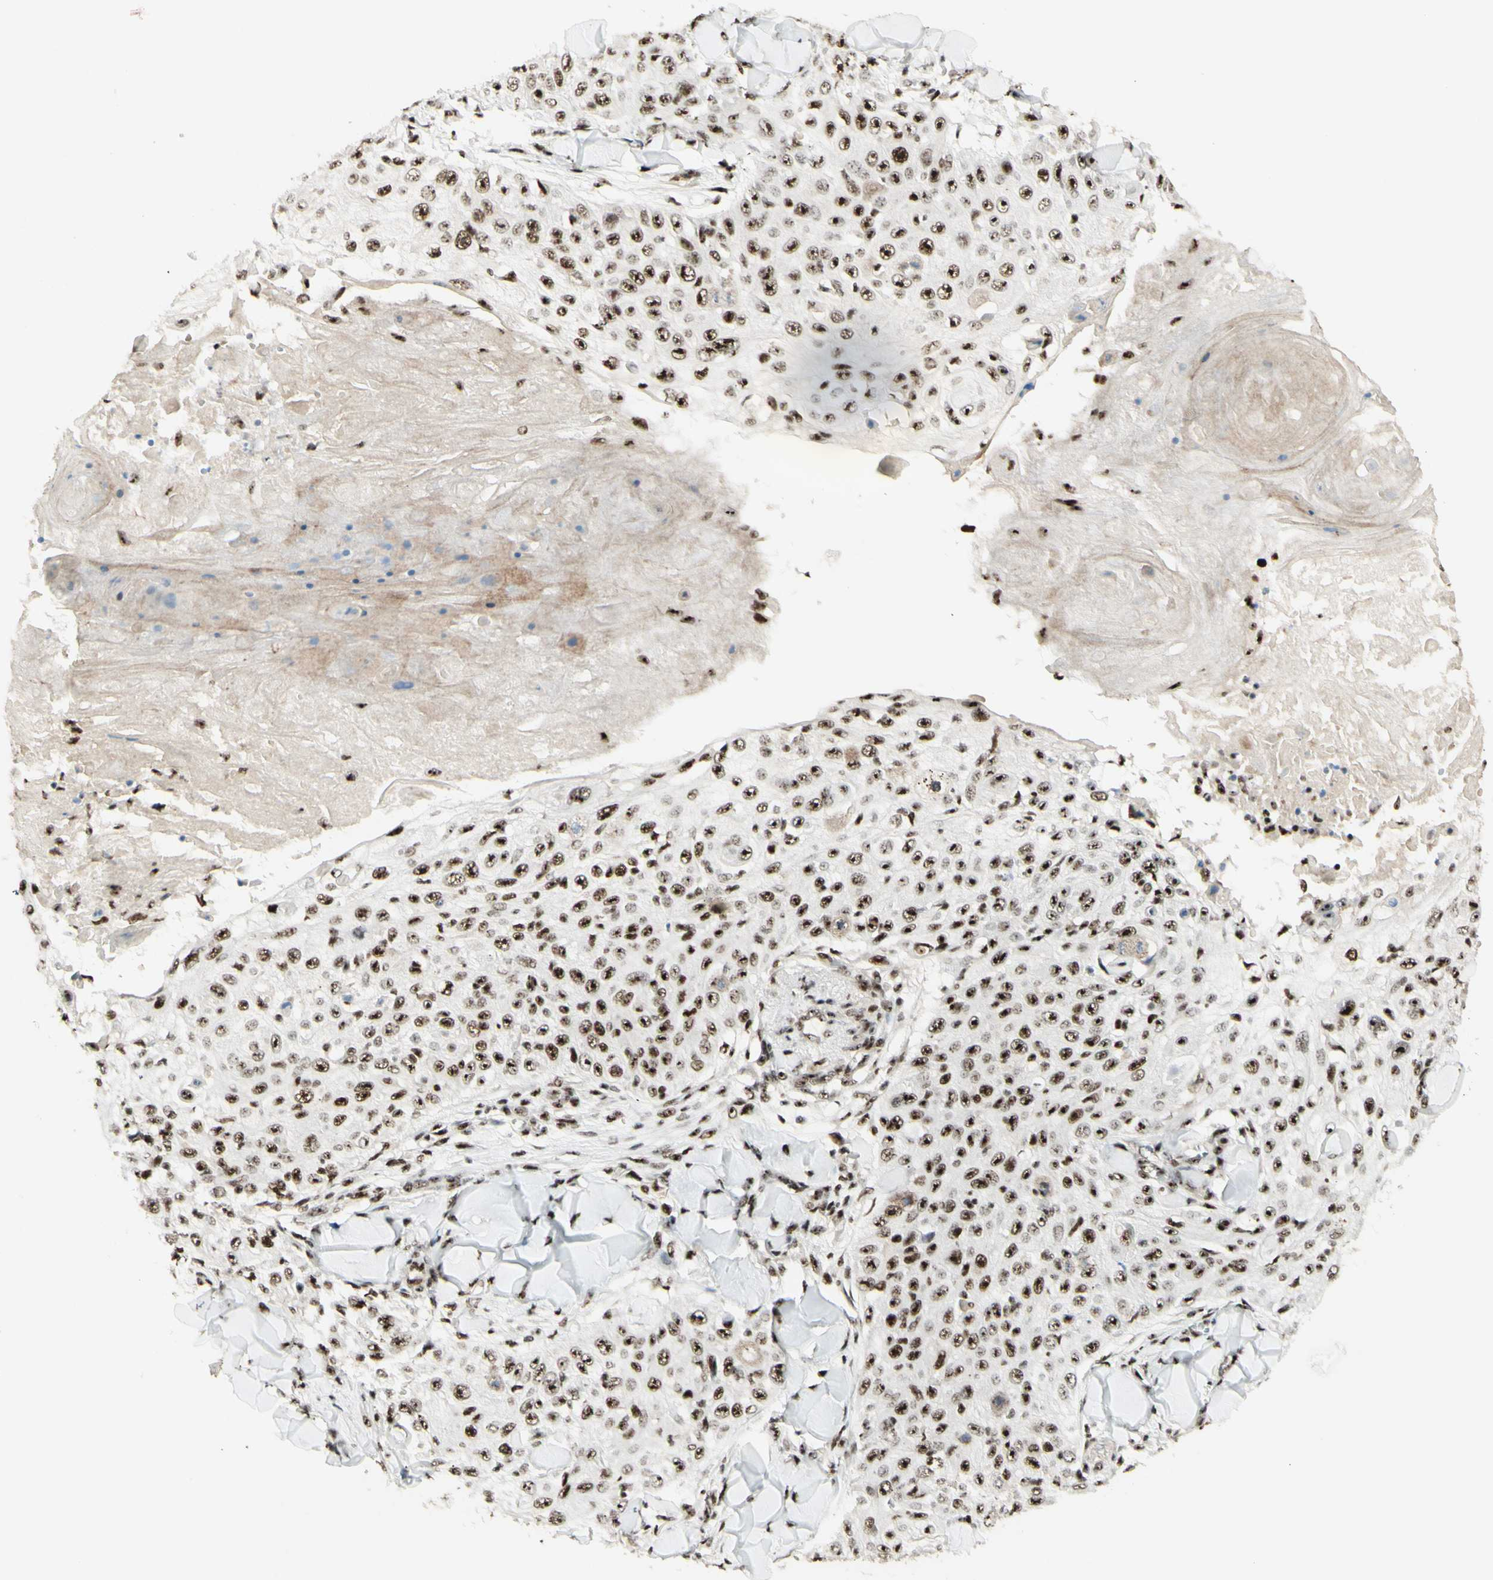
{"staining": {"intensity": "strong", "quantity": ">75%", "location": "nuclear"}, "tissue": "skin cancer", "cell_type": "Tumor cells", "image_type": "cancer", "snomed": [{"axis": "morphology", "description": "Squamous cell carcinoma, NOS"}, {"axis": "topography", "description": "Skin"}], "caption": "An image of human squamous cell carcinoma (skin) stained for a protein demonstrates strong nuclear brown staining in tumor cells.", "gene": "DHX9", "patient": {"sex": "male", "age": 86}}